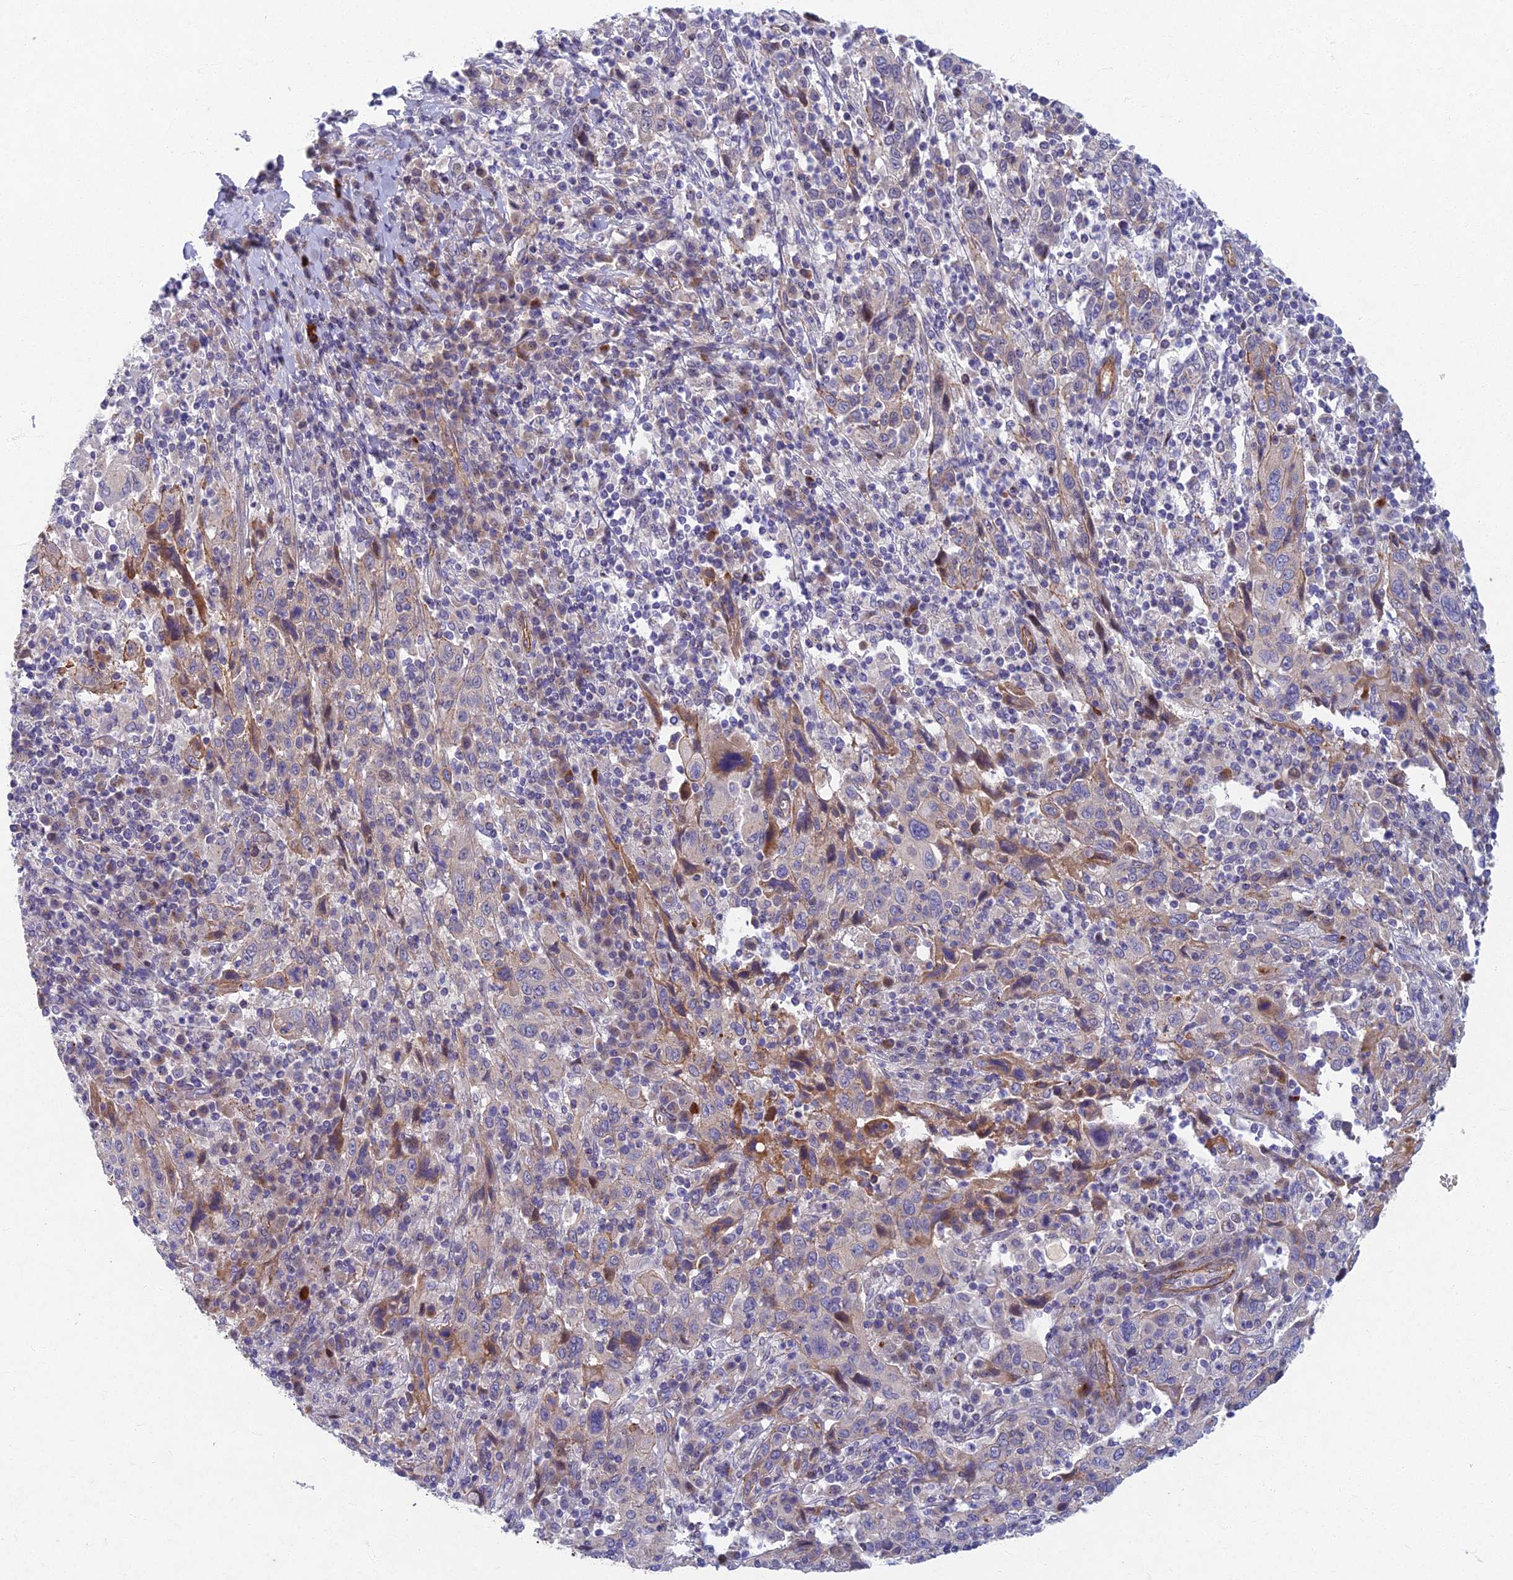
{"staining": {"intensity": "weak", "quantity": "<25%", "location": "cytoplasmic/membranous"}, "tissue": "cervical cancer", "cell_type": "Tumor cells", "image_type": "cancer", "snomed": [{"axis": "morphology", "description": "Squamous cell carcinoma, NOS"}, {"axis": "topography", "description": "Cervix"}], "caption": "The immunohistochemistry photomicrograph has no significant expression in tumor cells of cervical cancer (squamous cell carcinoma) tissue.", "gene": "RHBDL2", "patient": {"sex": "female", "age": 46}}